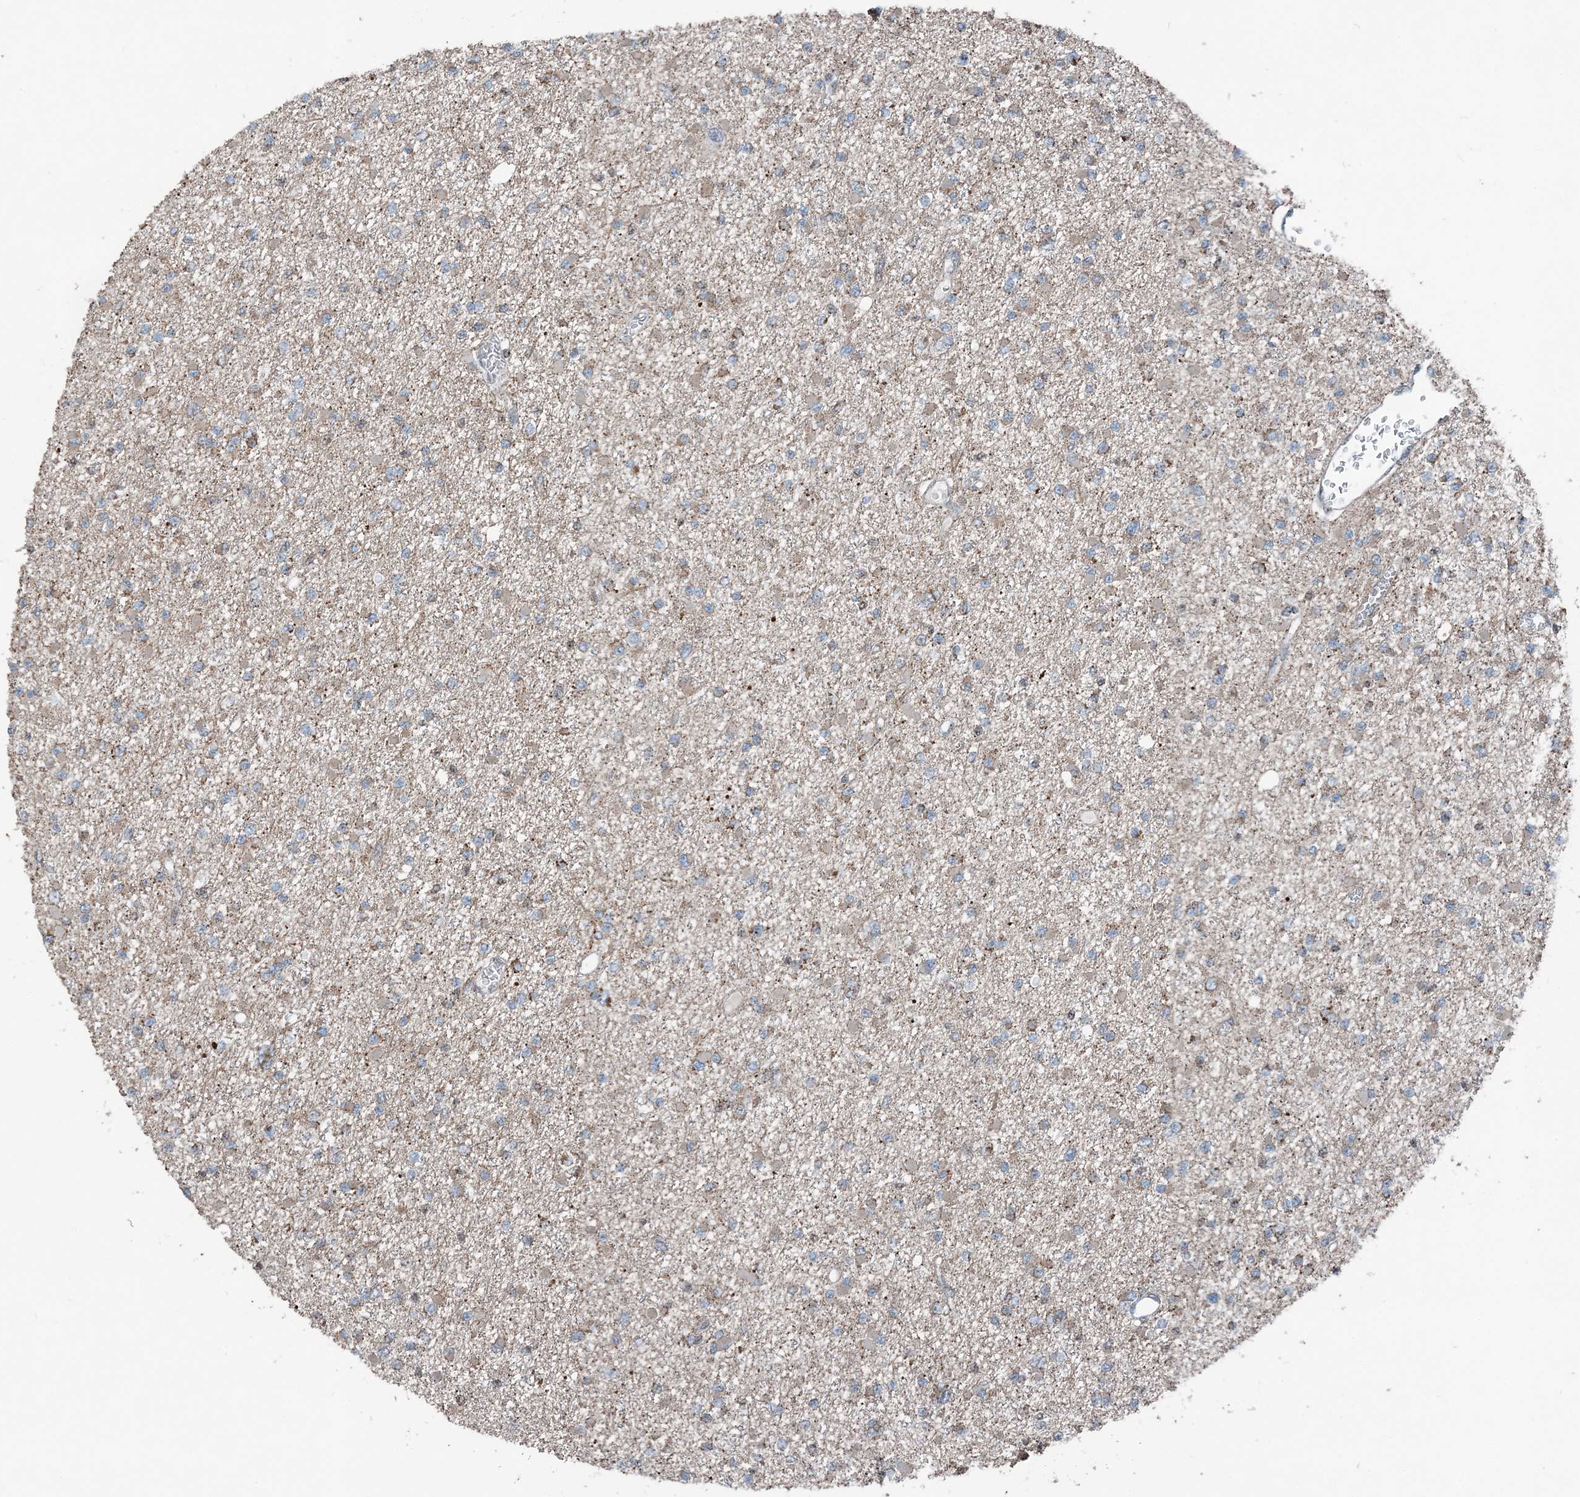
{"staining": {"intensity": "weak", "quantity": "25%-75%", "location": "cytoplasmic/membranous"}, "tissue": "glioma", "cell_type": "Tumor cells", "image_type": "cancer", "snomed": [{"axis": "morphology", "description": "Glioma, malignant, Low grade"}, {"axis": "topography", "description": "Brain"}], "caption": "Immunohistochemistry staining of low-grade glioma (malignant), which exhibits low levels of weak cytoplasmic/membranous staining in about 25%-75% of tumor cells indicating weak cytoplasmic/membranous protein staining. The staining was performed using DAB (3,3'-diaminobenzidine) (brown) for protein detection and nuclei were counterstained in hematoxylin (blue).", "gene": "SUCLG1", "patient": {"sex": "female", "age": 22}}